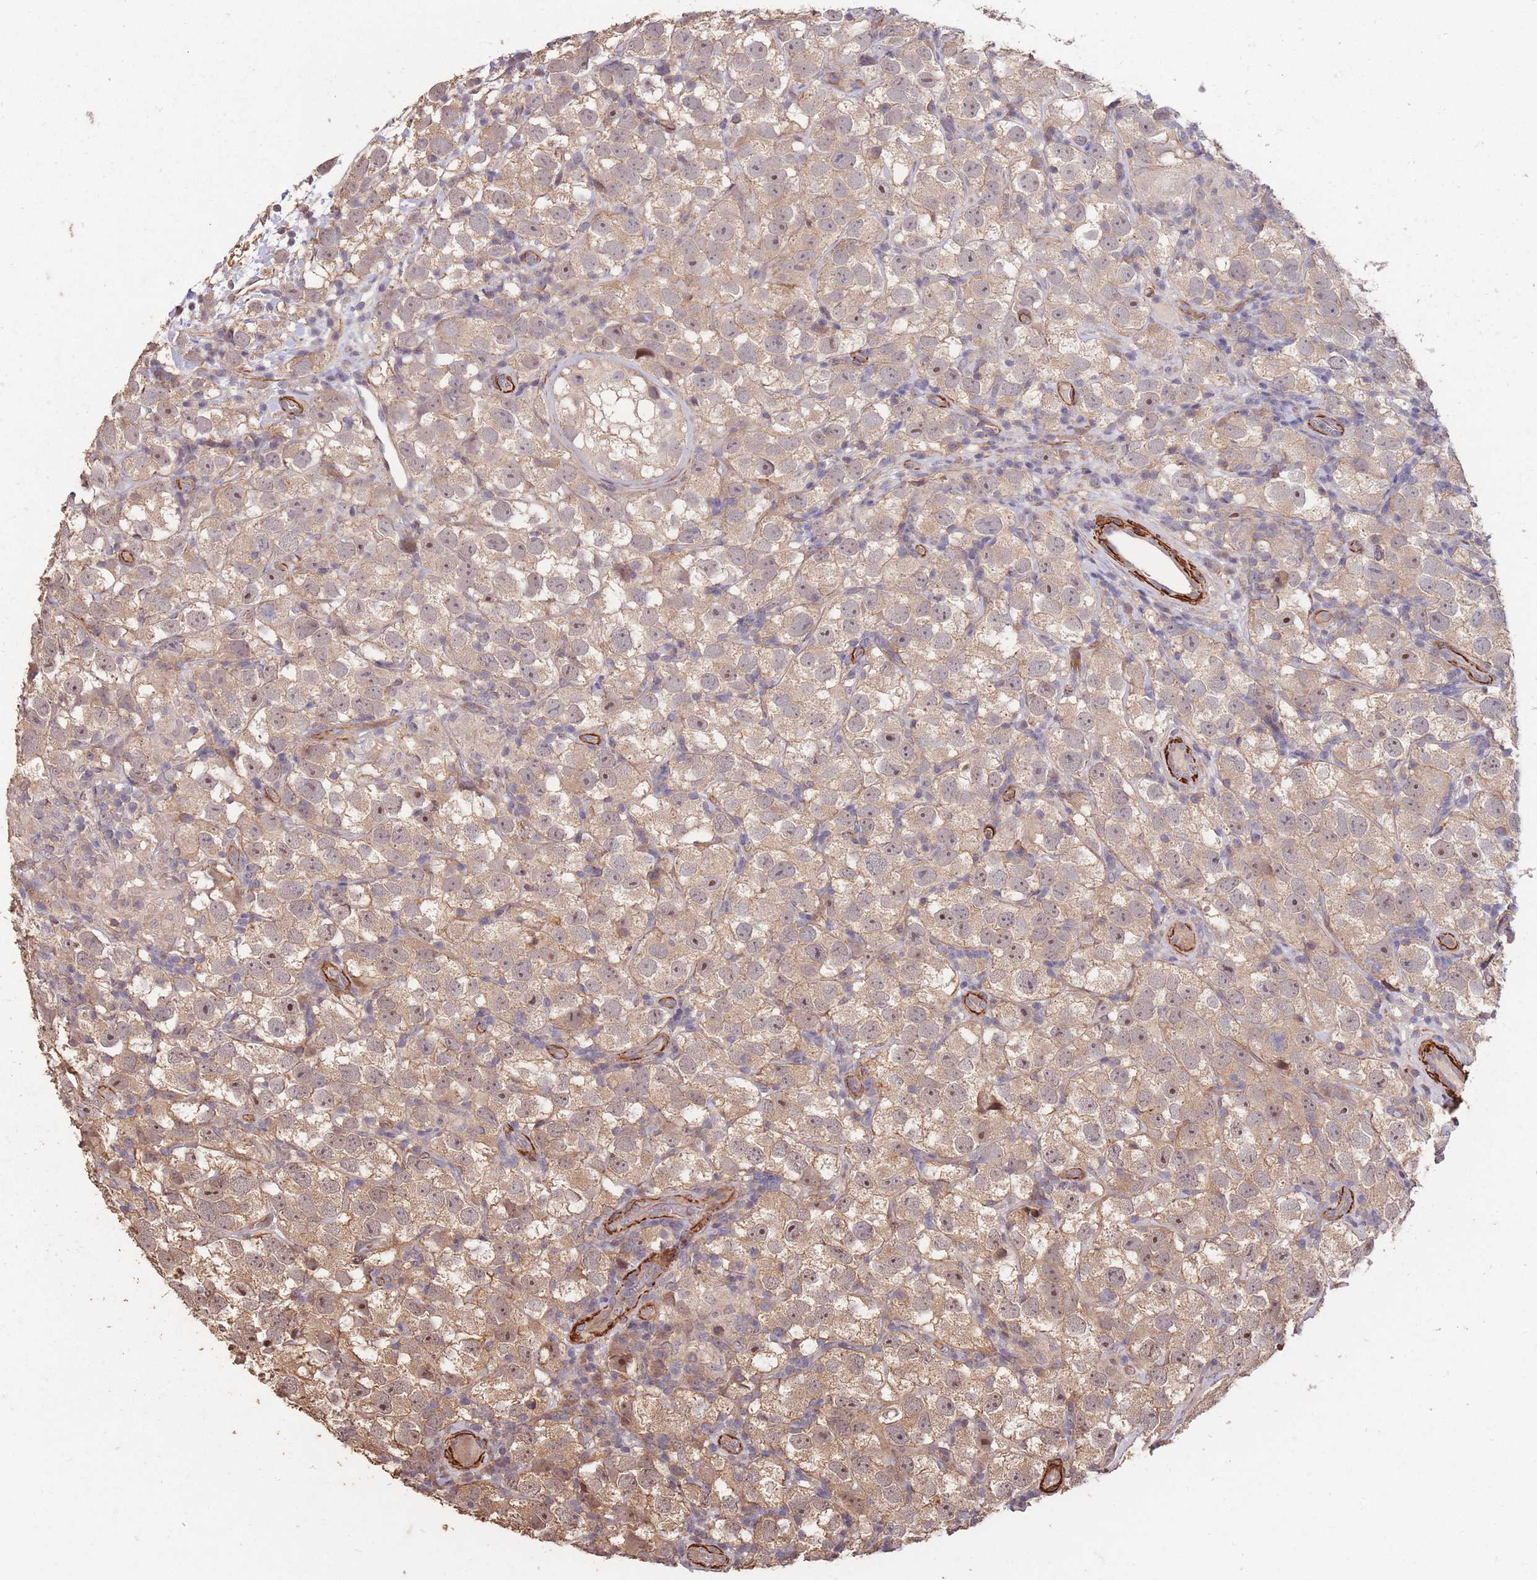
{"staining": {"intensity": "weak", "quantity": ">75%", "location": "cytoplasmic/membranous"}, "tissue": "testis cancer", "cell_type": "Tumor cells", "image_type": "cancer", "snomed": [{"axis": "morphology", "description": "Seminoma, NOS"}, {"axis": "topography", "description": "Testis"}], "caption": "The immunohistochemical stain labels weak cytoplasmic/membranous staining in tumor cells of seminoma (testis) tissue.", "gene": "NLRC4", "patient": {"sex": "male", "age": 26}}